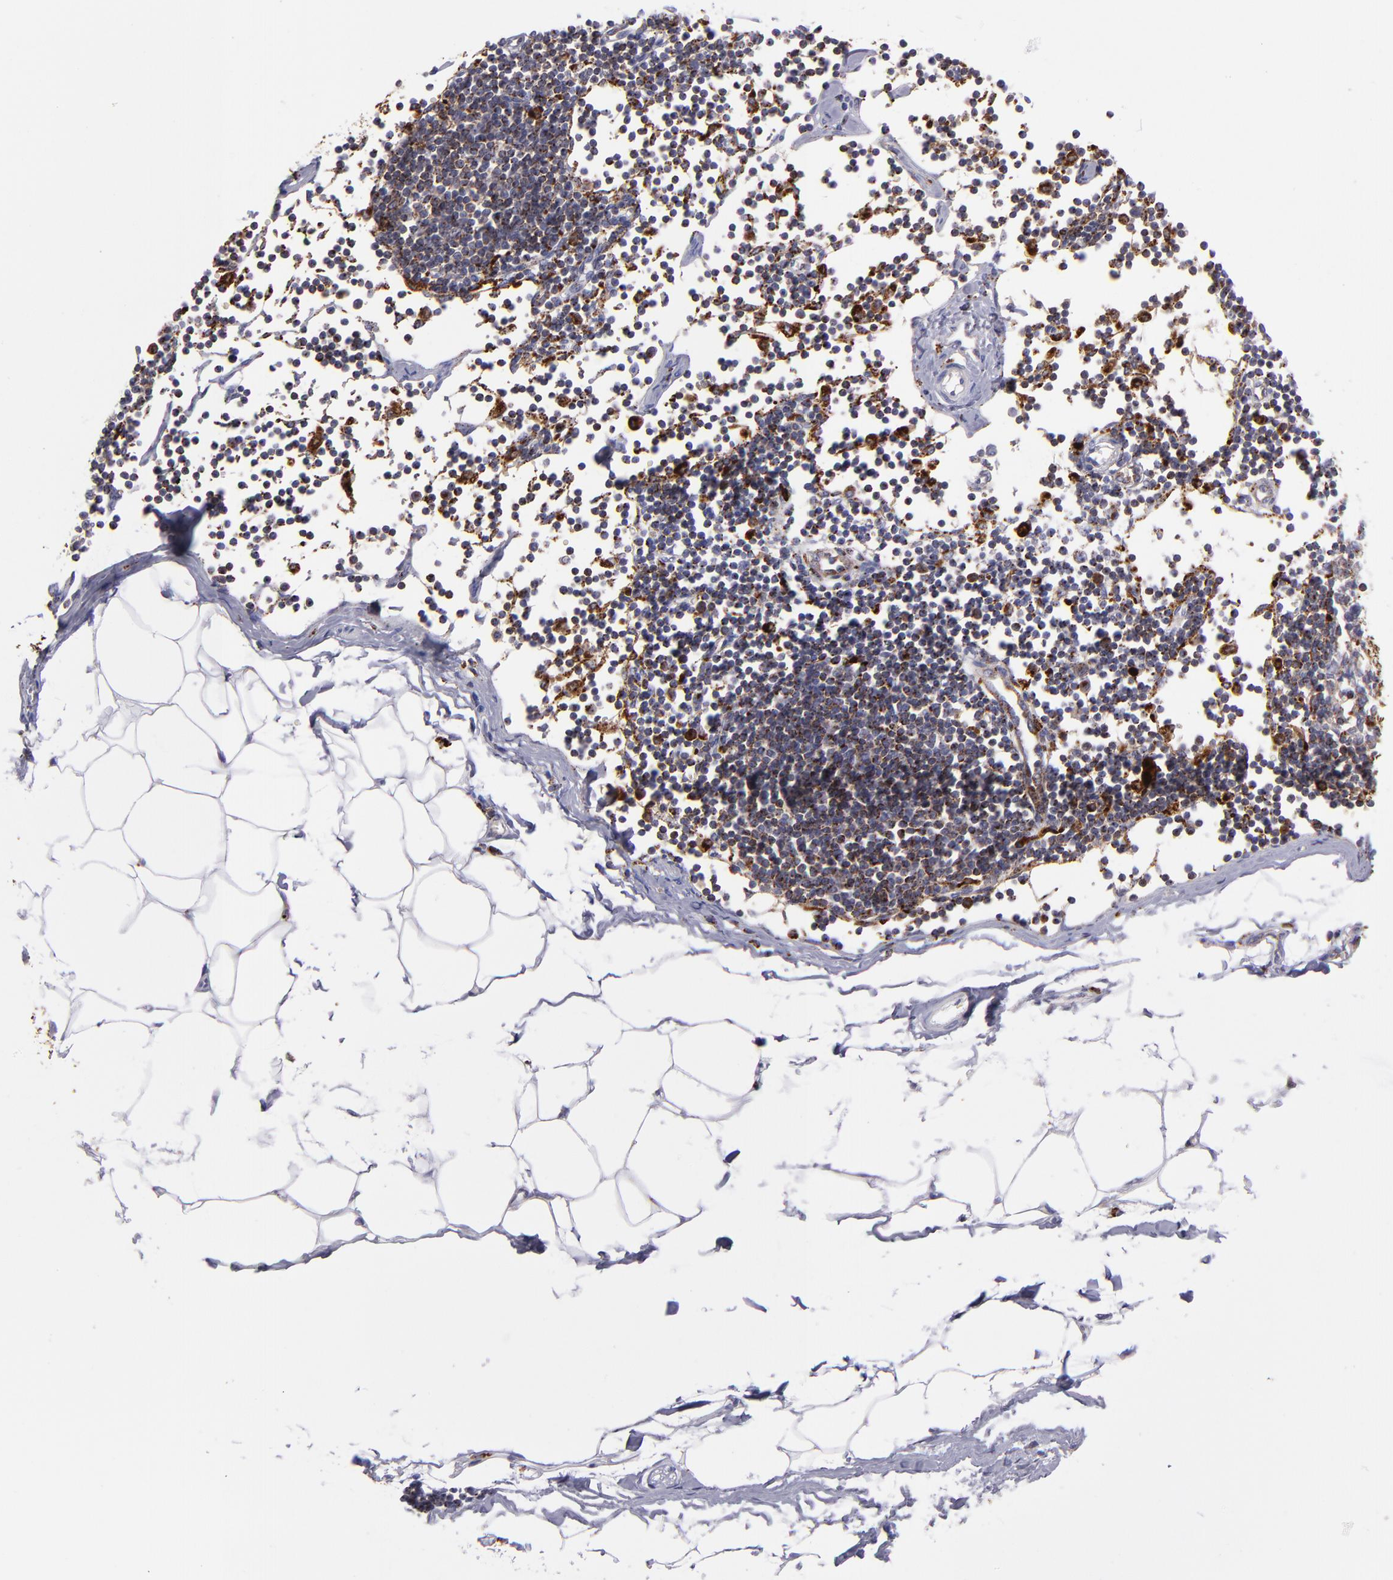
{"staining": {"intensity": "negative", "quantity": "none", "location": "none"}, "tissue": "adipose tissue", "cell_type": "Adipocytes", "image_type": "normal", "snomed": [{"axis": "morphology", "description": "Normal tissue, NOS"}, {"axis": "morphology", "description": "Adenocarcinoma, NOS"}, {"axis": "topography", "description": "Colon"}, {"axis": "topography", "description": "Peripheral nerve tissue"}], "caption": "This is a micrograph of immunohistochemistry staining of benign adipose tissue, which shows no expression in adipocytes.", "gene": "CTSS", "patient": {"sex": "male", "age": 14}}